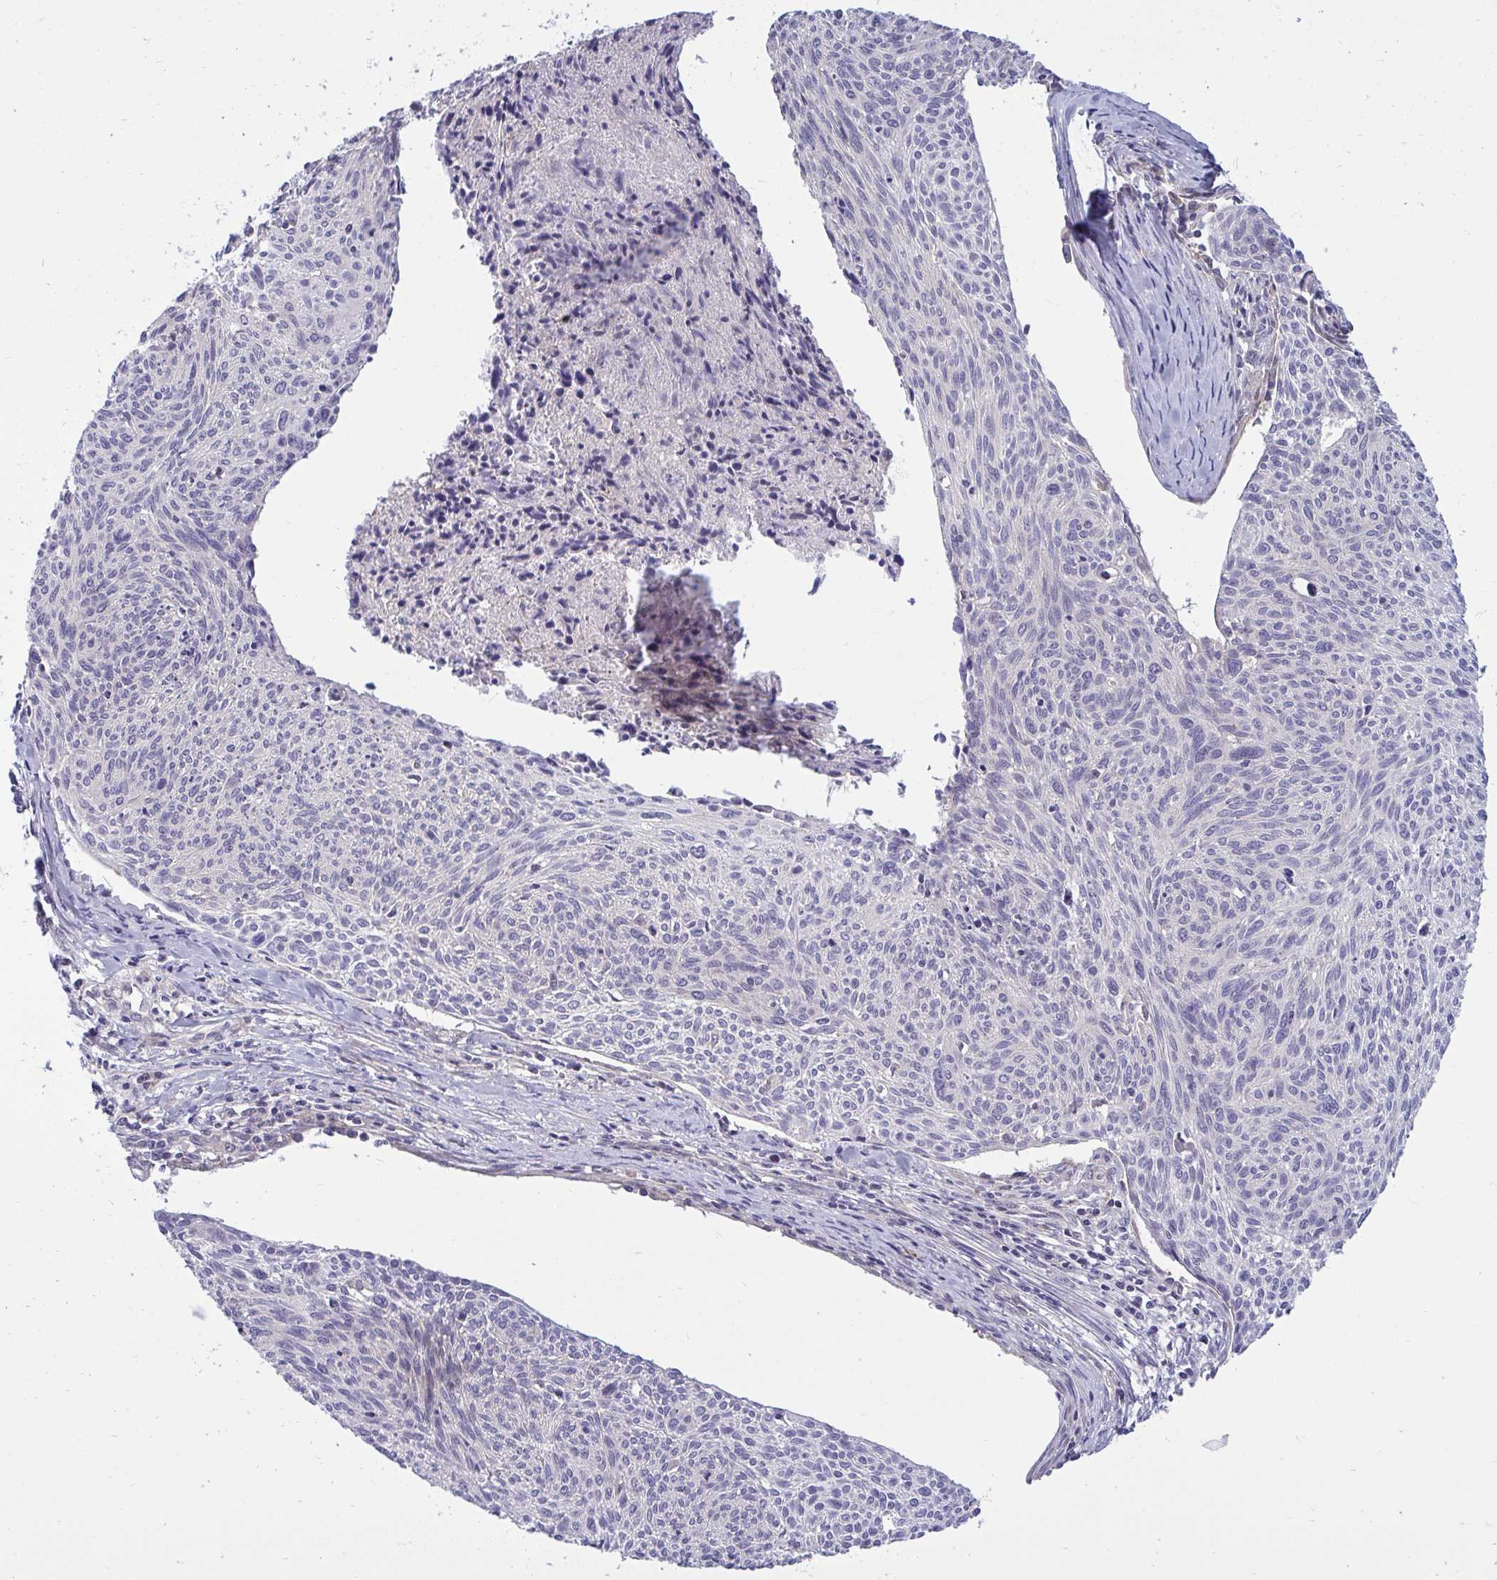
{"staining": {"intensity": "negative", "quantity": "none", "location": "none"}, "tissue": "cervical cancer", "cell_type": "Tumor cells", "image_type": "cancer", "snomed": [{"axis": "morphology", "description": "Squamous cell carcinoma, NOS"}, {"axis": "topography", "description": "Cervix"}], "caption": "An IHC micrograph of cervical squamous cell carcinoma is shown. There is no staining in tumor cells of cervical squamous cell carcinoma.", "gene": "HMBOX1", "patient": {"sex": "female", "age": 49}}